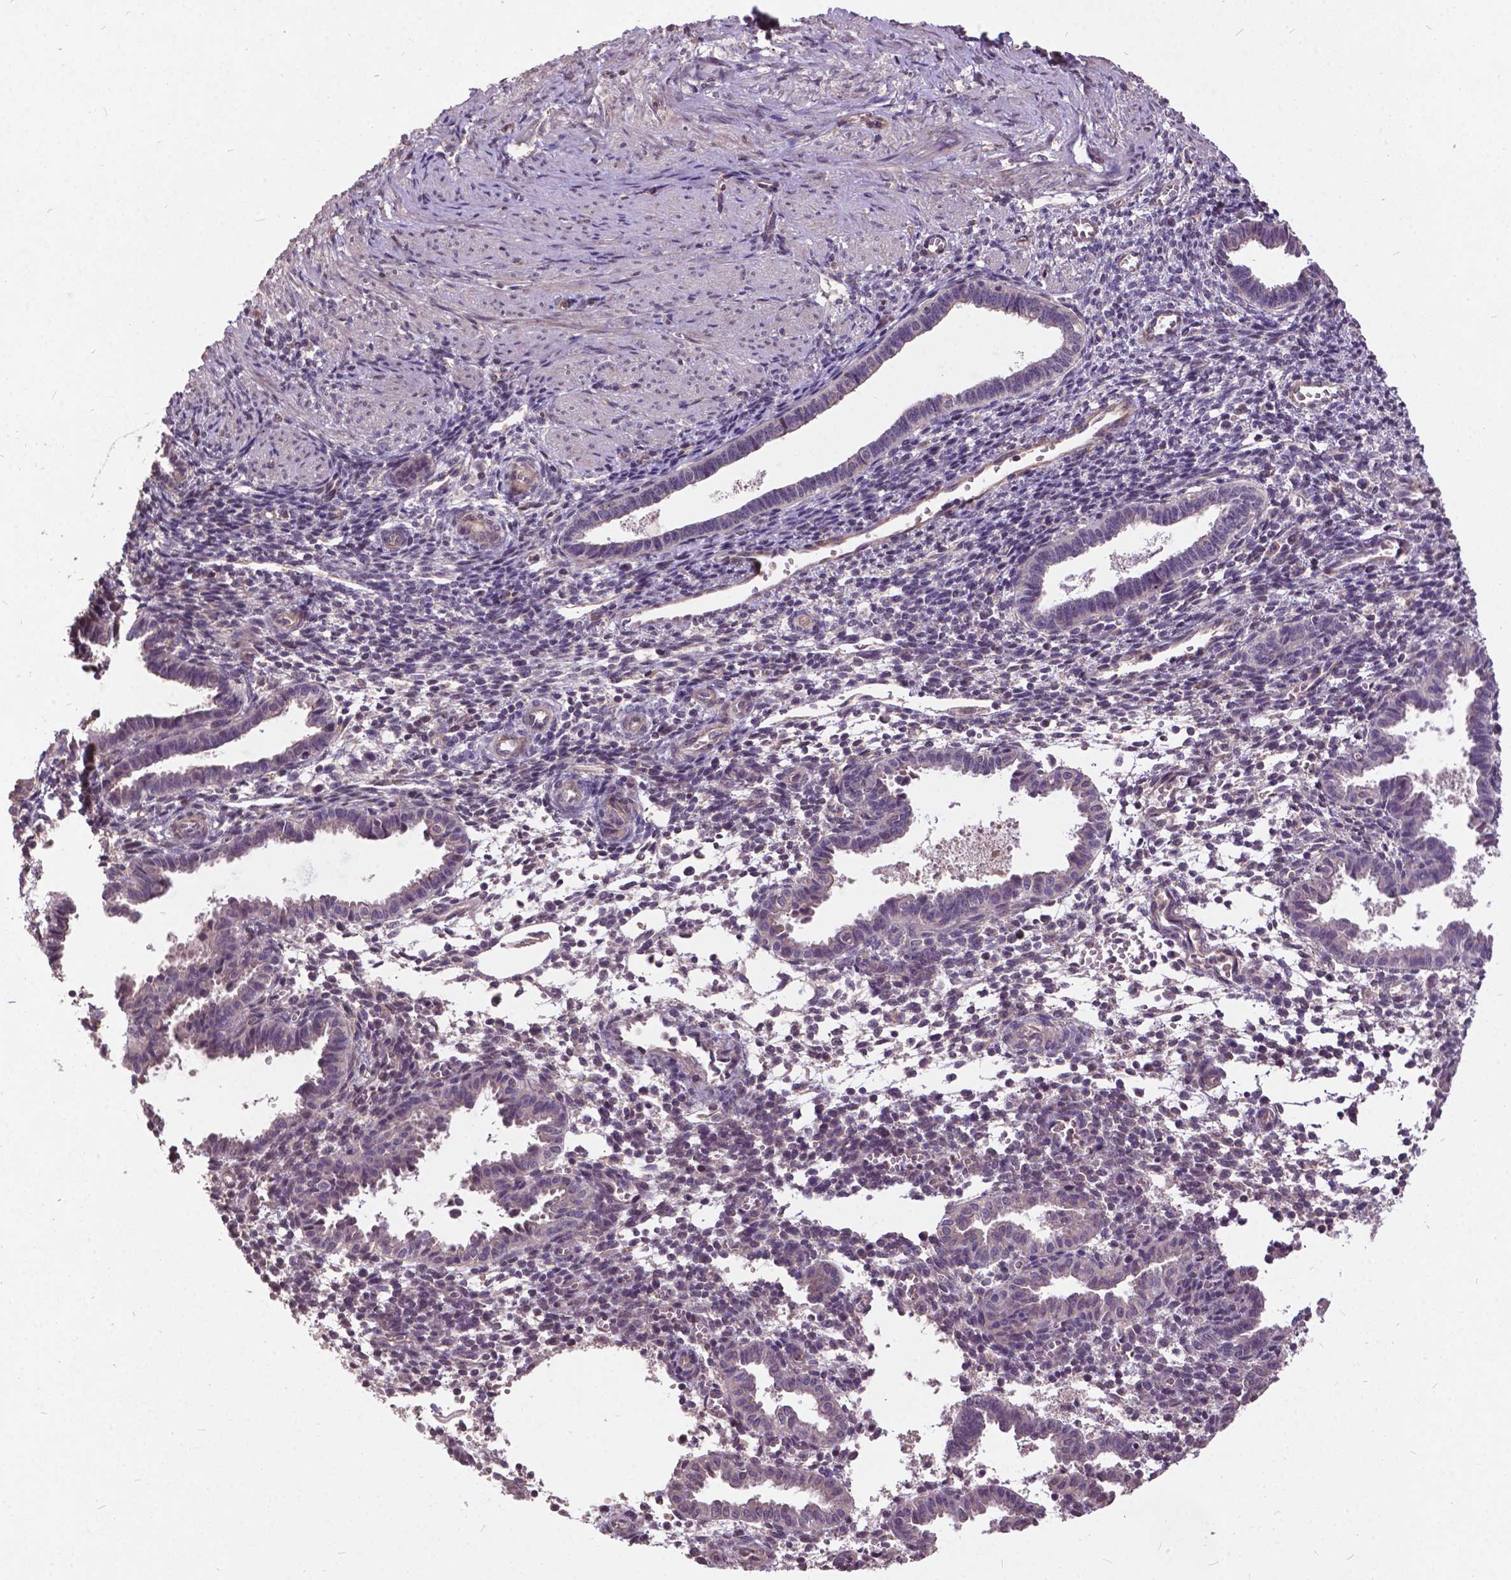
{"staining": {"intensity": "negative", "quantity": "none", "location": "none"}, "tissue": "endometrium", "cell_type": "Cells in endometrial stroma", "image_type": "normal", "snomed": [{"axis": "morphology", "description": "Normal tissue, NOS"}, {"axis": "topography", "description": "Endometrium"}], "caption": "Immunohistochemistry (IHC) histopathology image of normal endometrium: endometrium stained with DAB (3,3'-diaminobenzidine) demonstrates no significant protein expression in cells in endometrial stroma.", "gene": "AP1S3", "patient": {"sex": "female", "age": 37}}